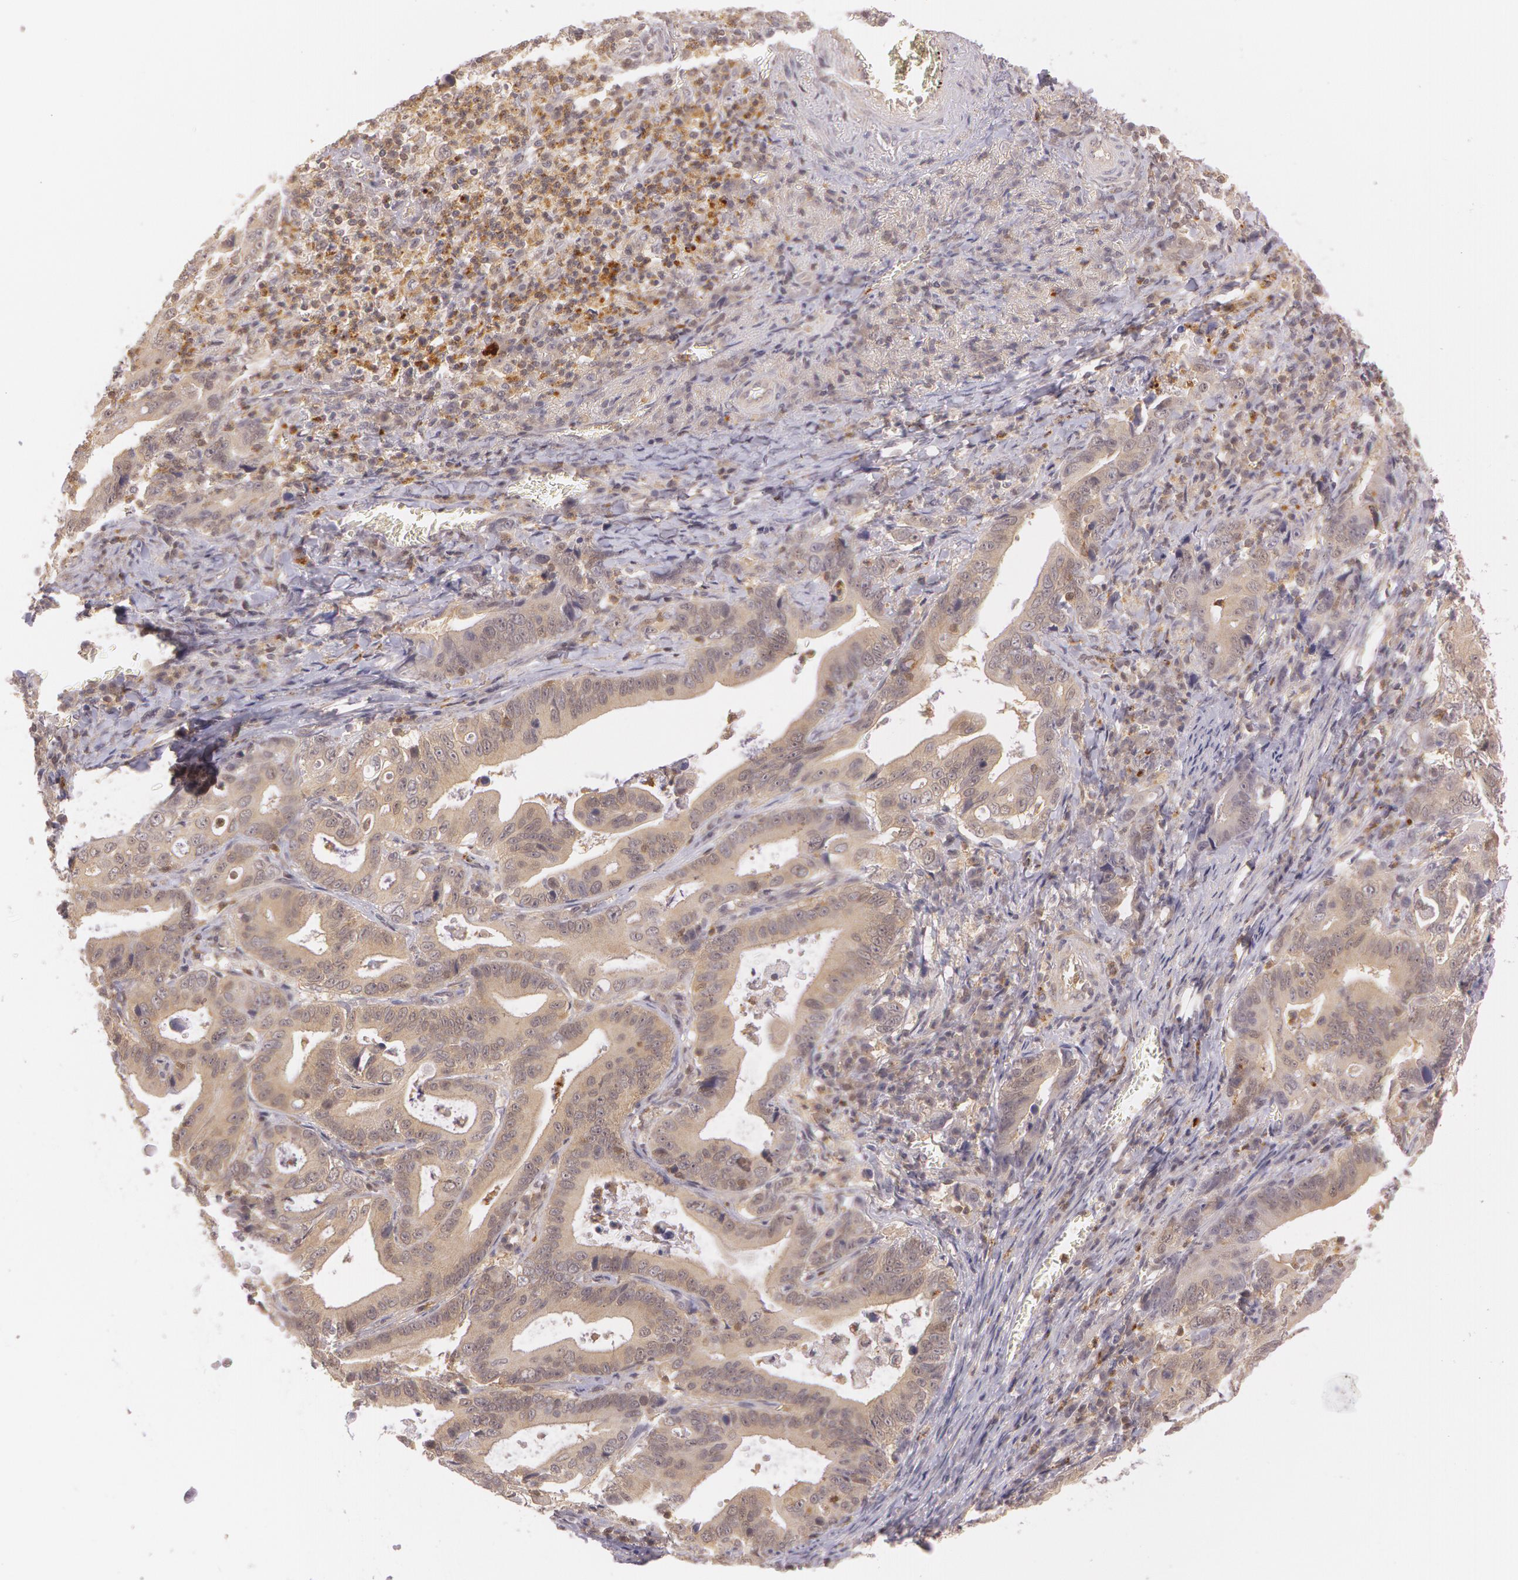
{"staining": {"intensity": "weak", "quantity": ">75%", "location": "cytoplasmic/membranous"}, "tissue": "stomach cancer", "cell_type": "Tumor cells", "image_type": "cancer", "snomed": [{"axis": "morphology", "description": "Adenocarcinoma, NOS"}, {"axis": "topography", "description": "Stomach, upper"}], "caption": "IHC photomicrograph of neoplastic tissue: human stomach adenocarcinoma stained using IHC exhibits low levels of weak protein expression localized specifically in the cytoplasmic/membranous of tumor cells, appearing as a cytoplasmic/membranous brown color.", "gene": "ATG2B", "patient": {"sex": "male", "age": 63}}